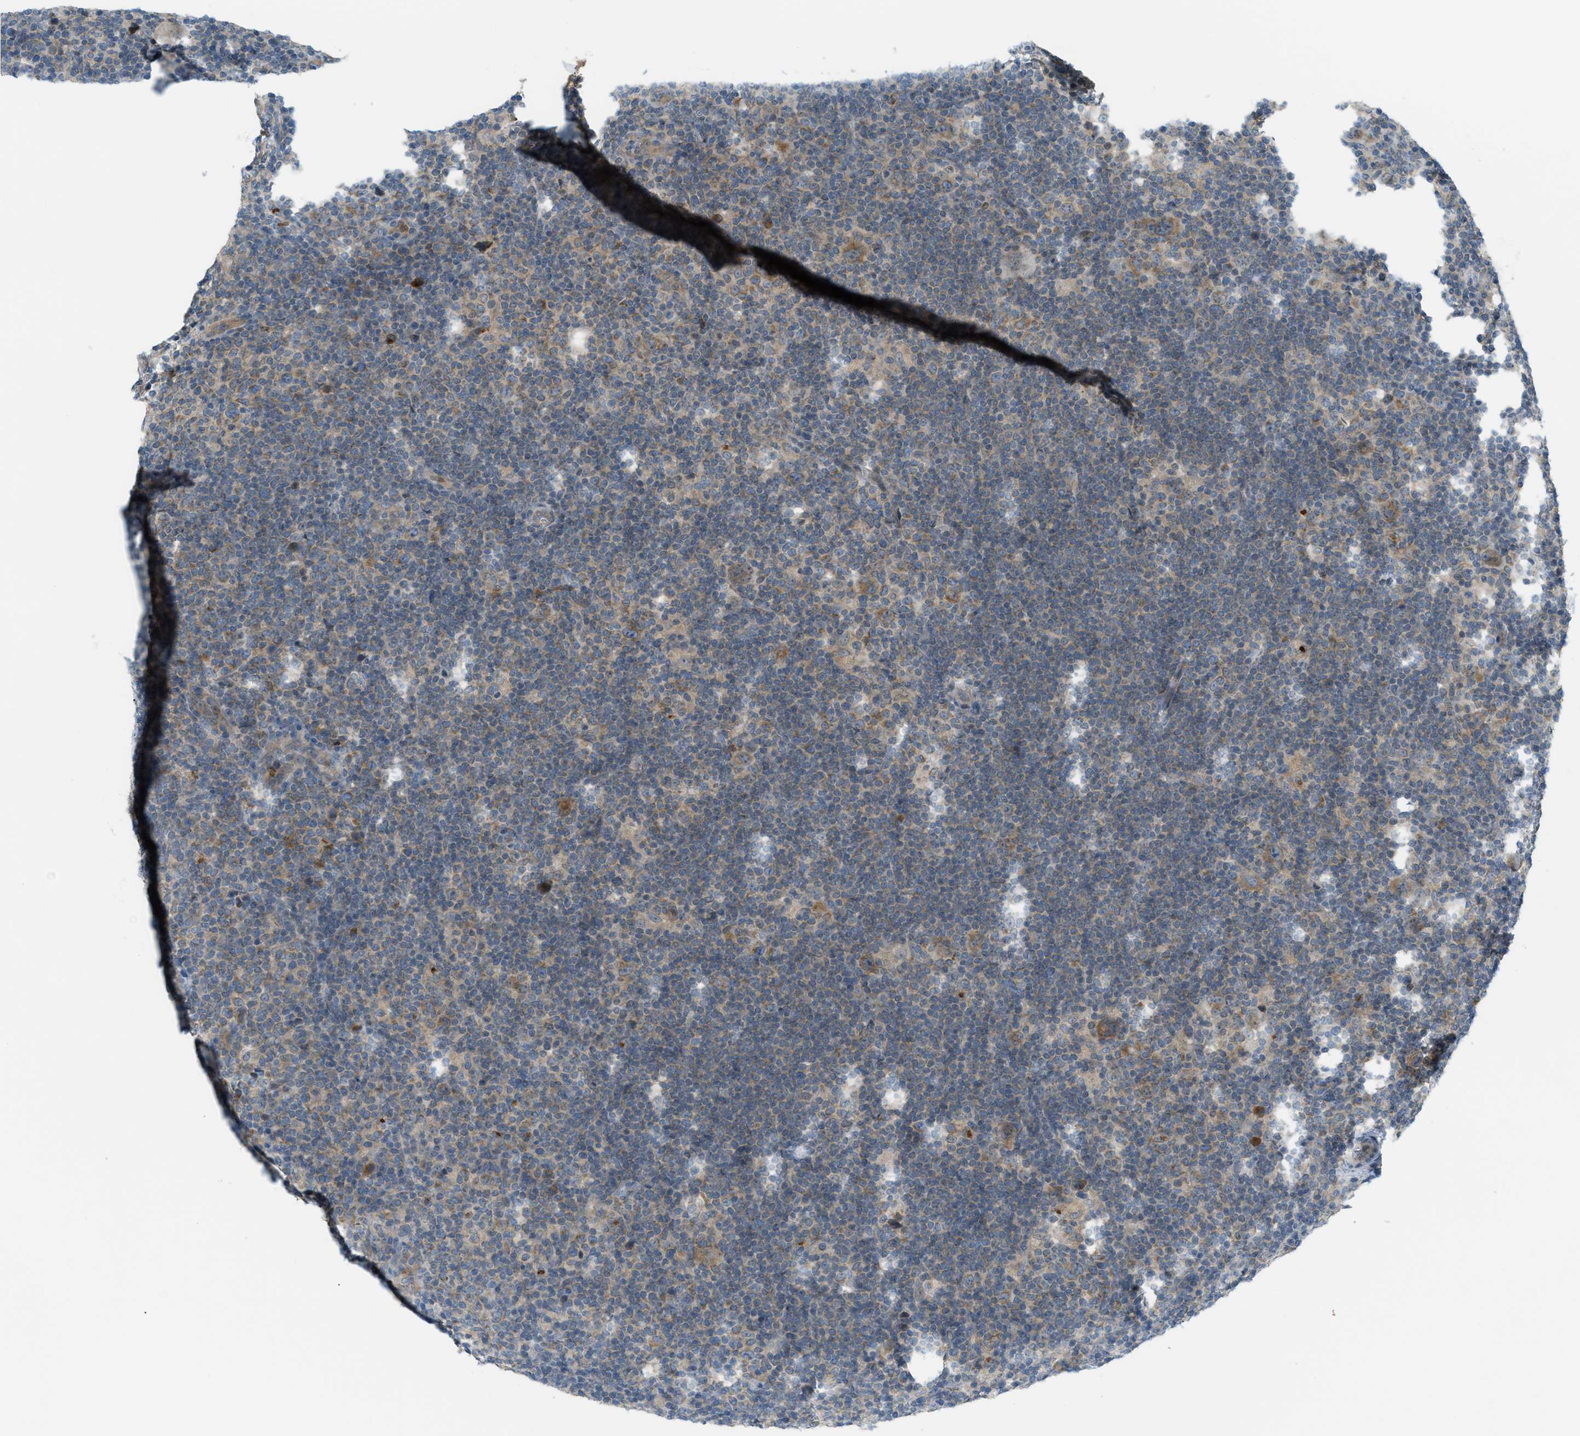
{"staining": {"intensity": "moderate", "quantity": "25%-75%", "location": "cytoplasmic/membranous"}, "tissue": "lymphoma", "cell_type": "Tumor cells", "image_type": "cancer", "snomed": [{"axis": "morphology", "description": "Hodgkin's disease, NOS"}, {"axis": "topography", "description": "Lymph node"}], "caption": "Immunohistochemistry (IHC) (DAB) staining of human lymphoma reveals moderate cytoplasmic/membranous protein positivity in approximately 25%-75% of tumor cells.", "gene": "DYRK1A", "patient": {"sex": "female", "age": 57}}